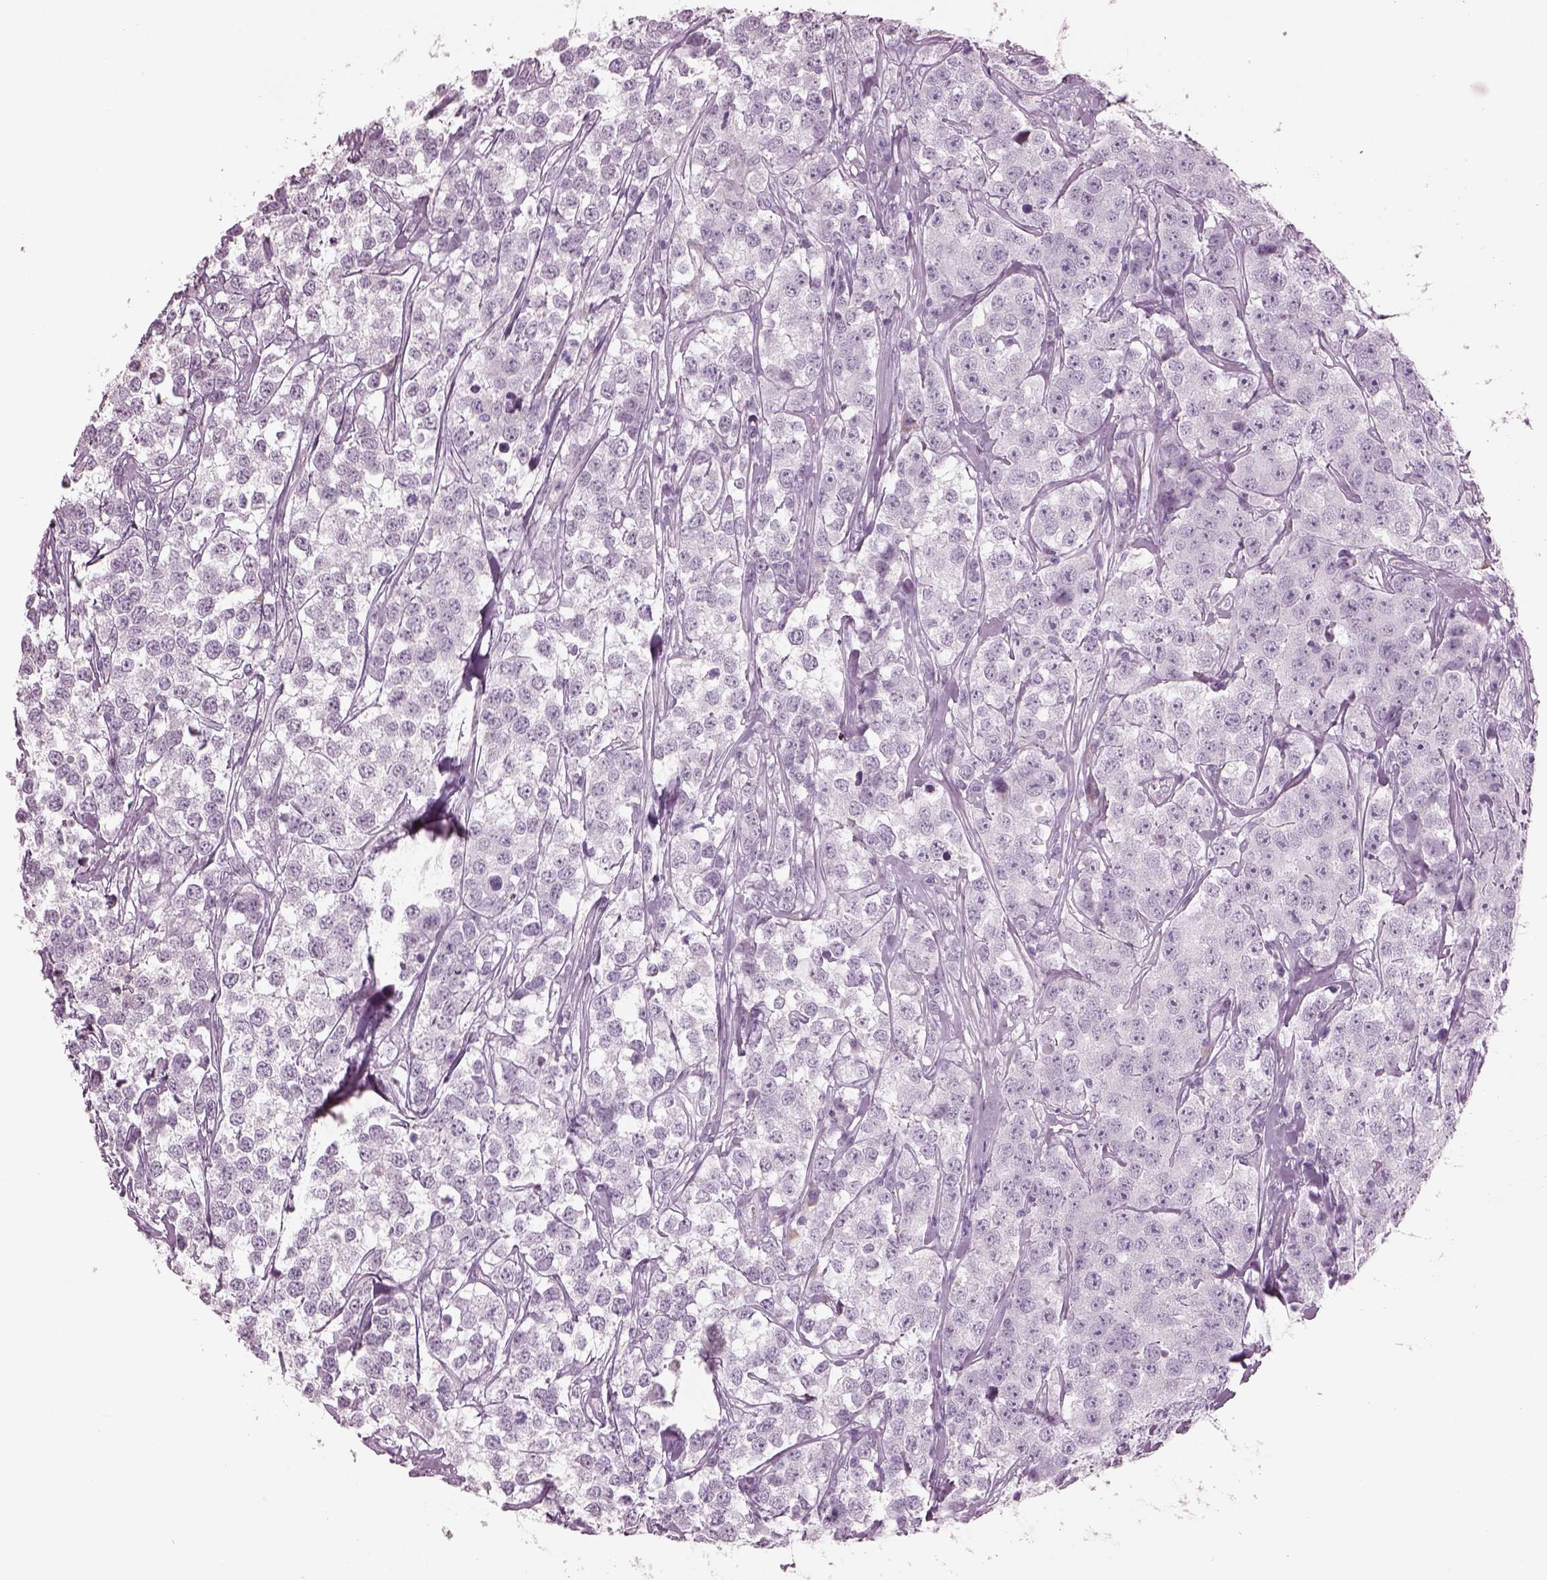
{"staining": {"intensity": "negative", "quantity": "none", "location": "none"}, "tissue": "testis cancer", "cell_type": "Tumor cells", "image_type": "cancer", "snomed": [{"axis": "morphology", "description": "Seminoma, NOS"}, {"axis": "topography", "description": "Testis"}], "caption": "Tumor cells show no significant protein expression in testis cancer.", "gene": "CYLC1", "patient": {"sex": "male", "age": 59}}